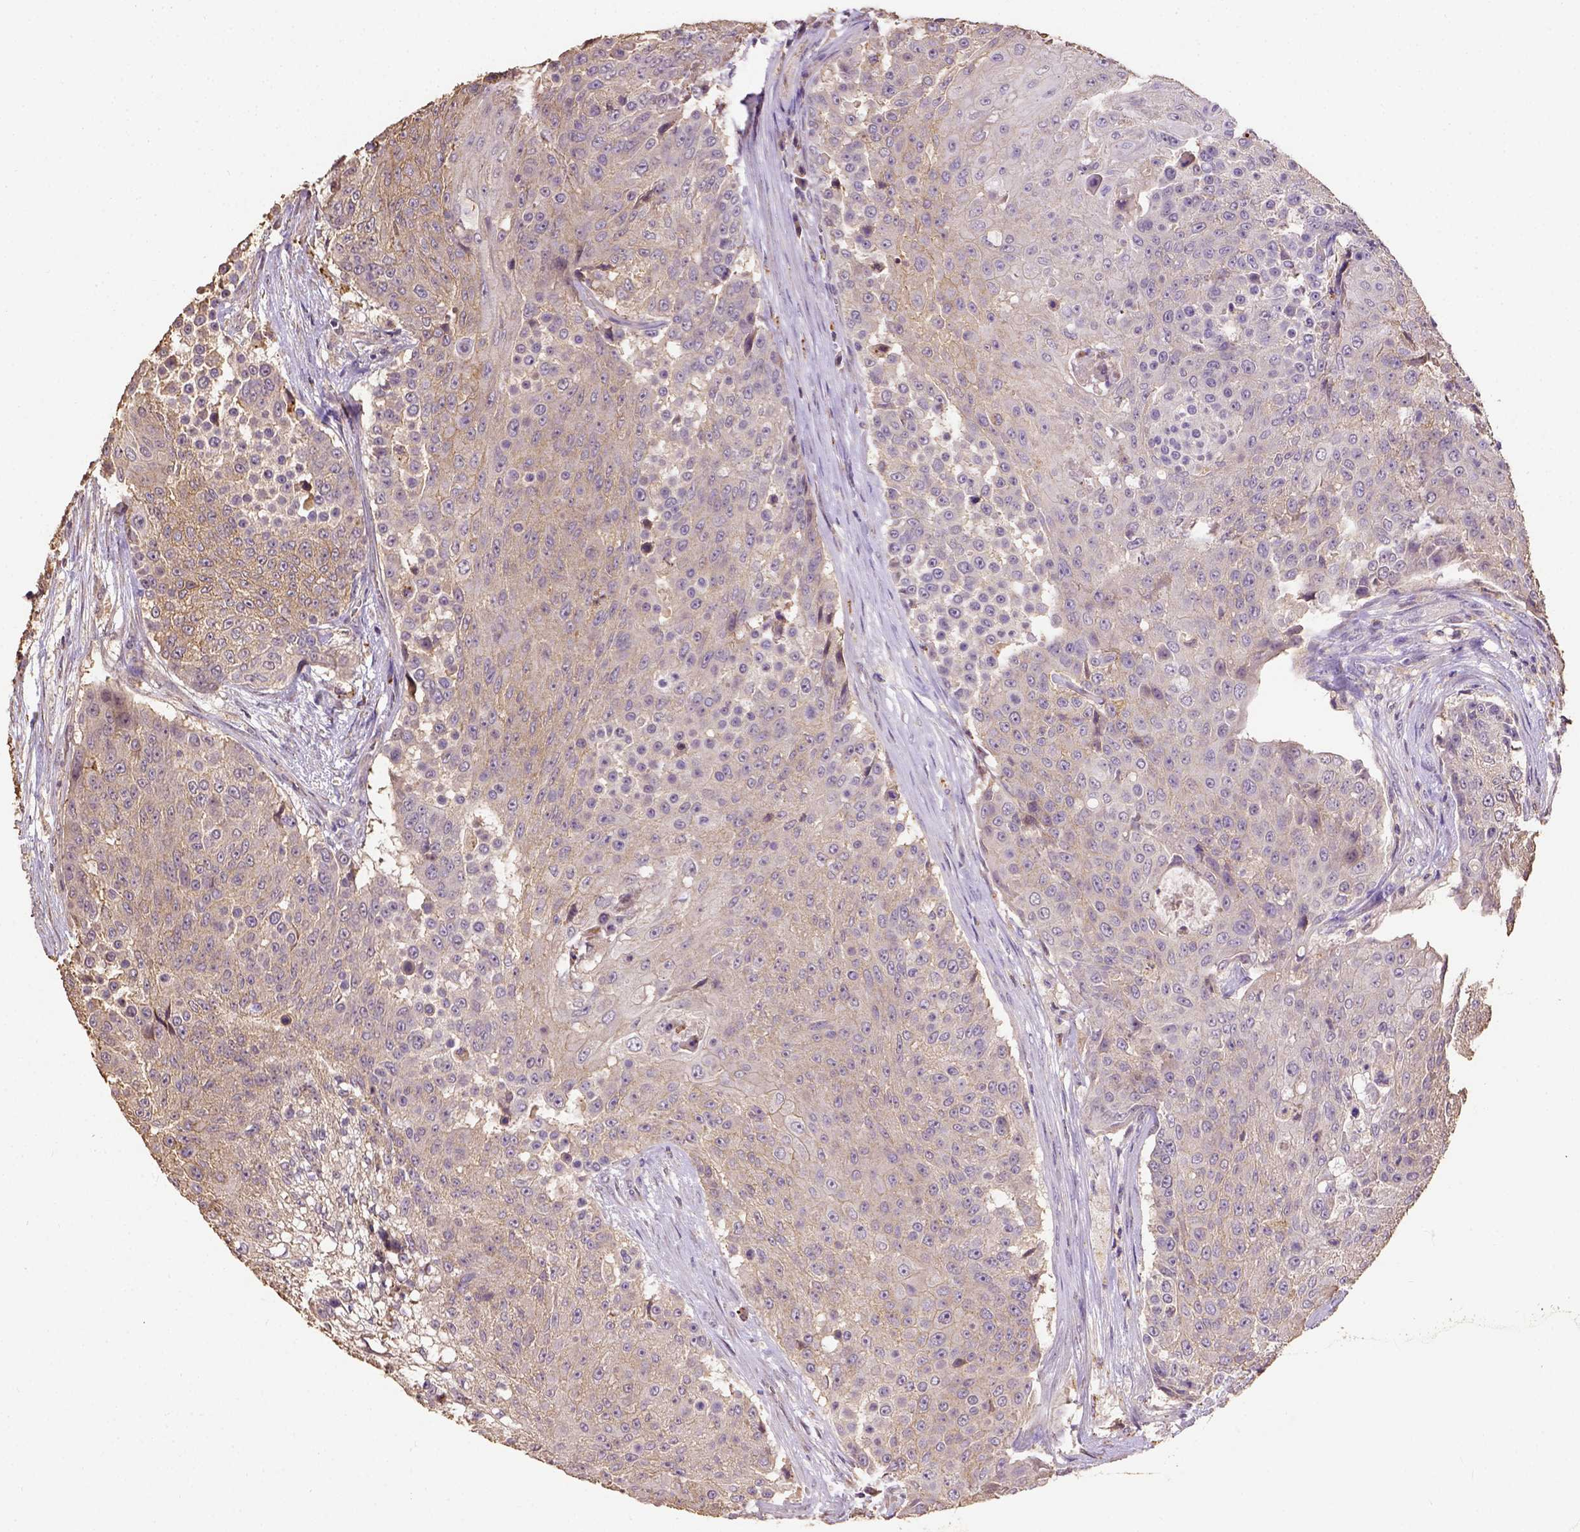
{"staining": {"intensity": "moderate", "quantity": "<25%", "location": "cytoplasmic/membranous"}, "tissue": "urothelial cancer", "cell_type": "Tumor cells", "image_type": "cancer", "snomed": [{"axis": "morphology", "description": "Urothelial carcinoma, High grade"}, {"axis": "topography", "description": "Urinary bladder"}], "caption": "A histopathology image showing moderate cytoplasmic/membranous expression in approximately <25% of tumor cells in urothelial carcinoma (high-grade), as visualized by brown immunohistochemical staining.", "gene": "ATP1B3", "patient": {"sex": "female", "age": 63}}